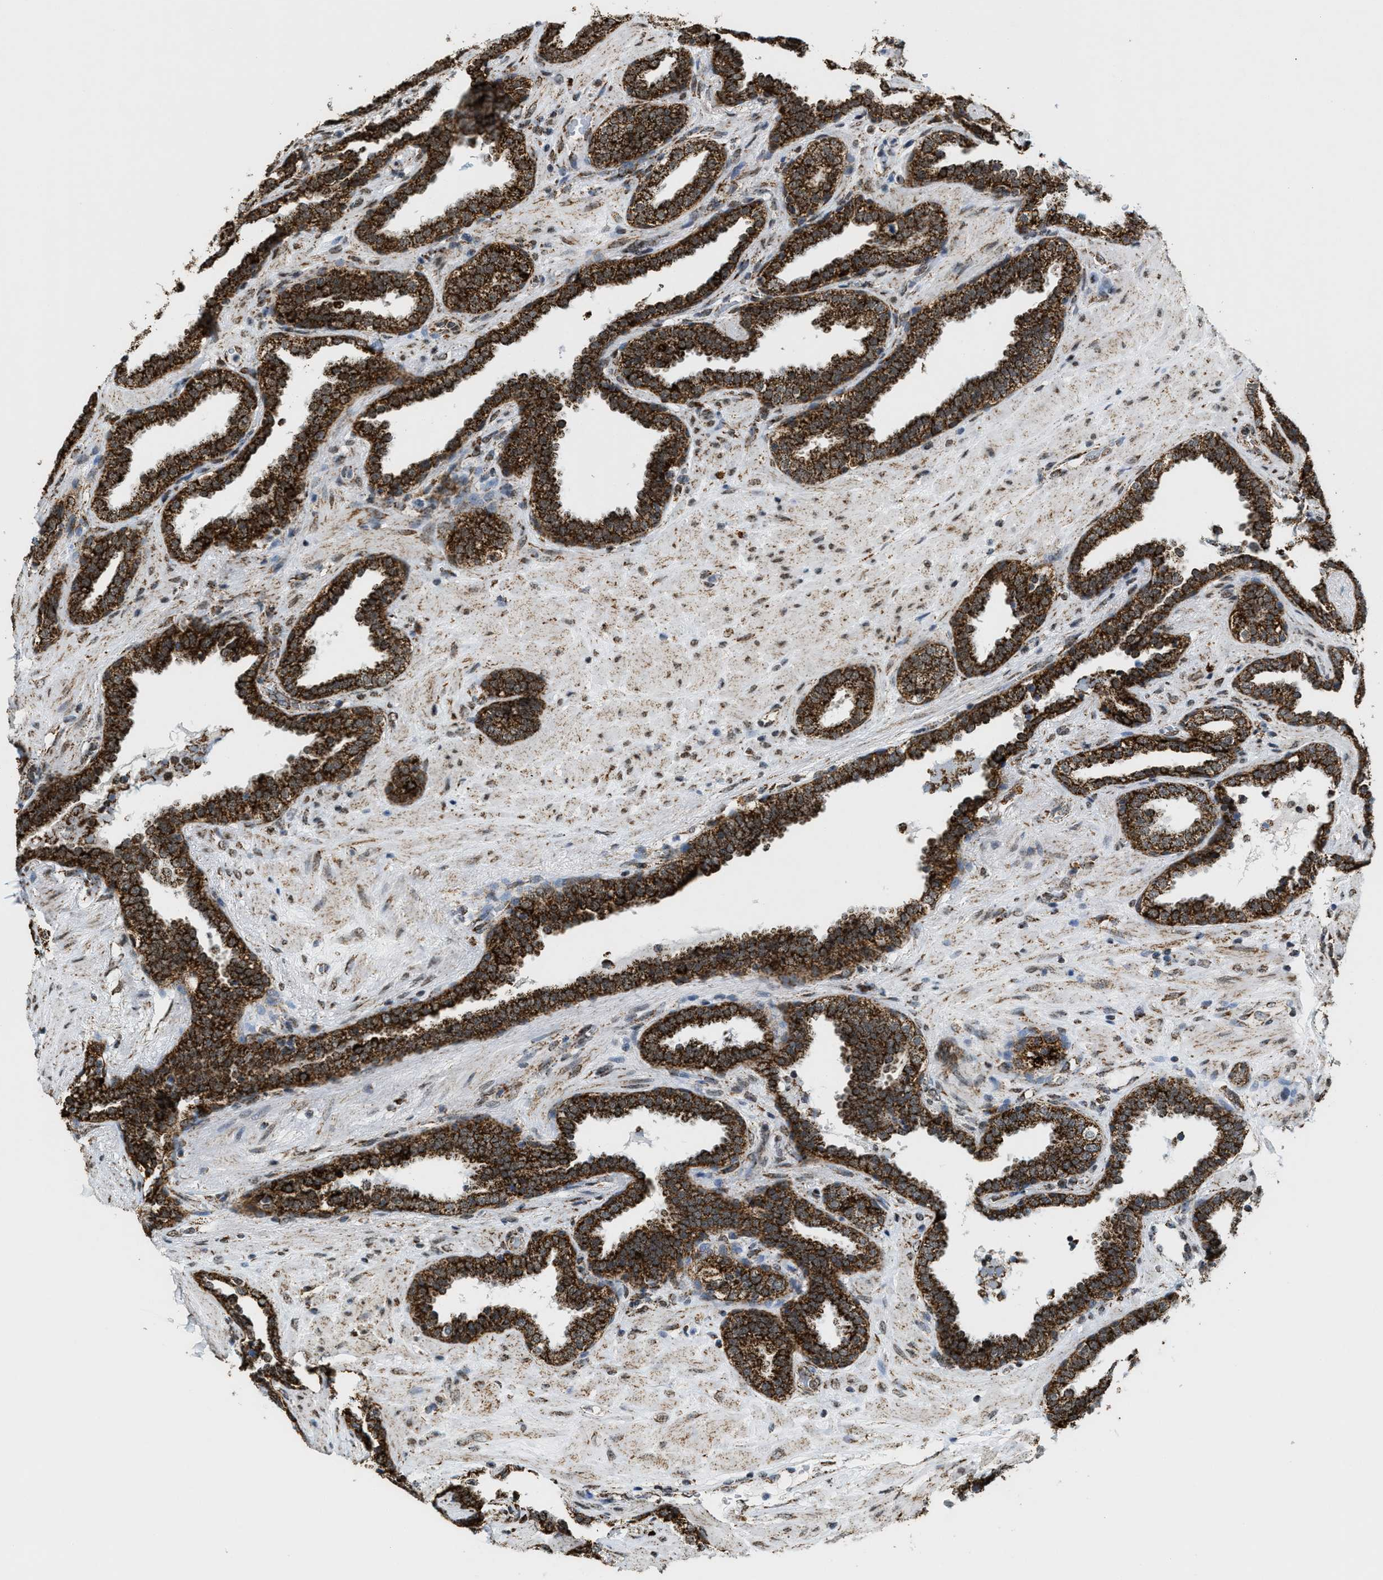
{"staining": {"intensity": "strong", "quantity": ">75%", "location": "cytoplasmic/membranous"}, "tissue": "prostate", "cell_type": "Glandular cells", "image_type": "normal", "snomed": [{"axis": "morphology", "description": "Normal tissue, NOS"}, {"axis": "topography", "description": "Prostate"}], "caption": "Prostate was stained to show a protein in brown. There is high levels of strong cytoplasmic/membranous positivity in approximately >75% of glandular cells. (DAB IHC, brown staining for protein, blue staining for nuclei).", "gene": "HIBADH", "patient": {"sex": "male", "age": 51}}